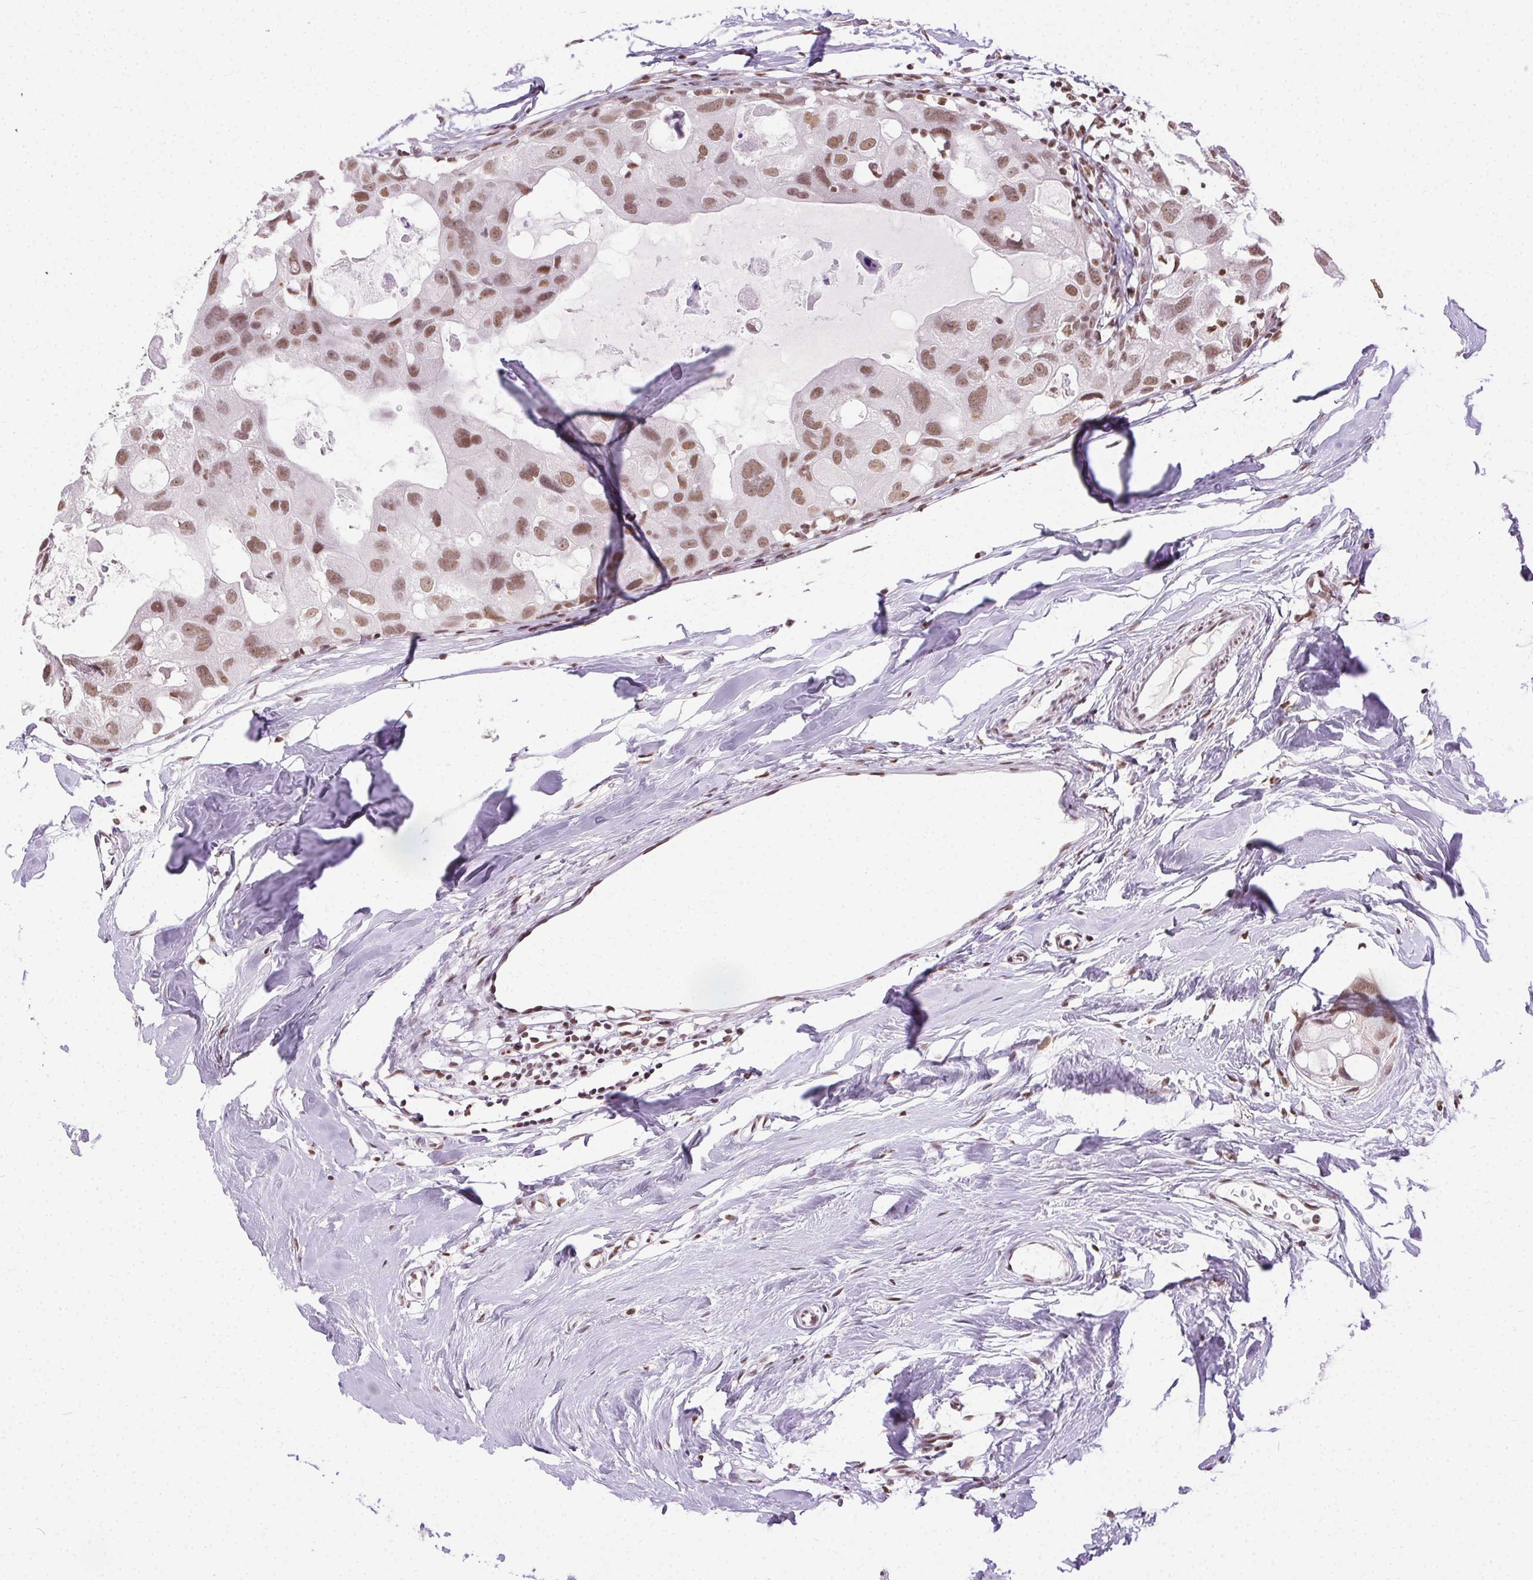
{"staining": {"intensity": "moderate", "quantity": ">75%", "location": "nuclear"}, "tissue": "breast cancer", "cell_type": "Tumor cells", "image_type": "cancer", "snomed": [{"axis": "morphology", "description": "Duct carcinoma"}, {"axis": "topography", "description": "Breast"}], "caption": "Immunohistochemistry (IHC) histopathology image of neoplastic tissue: breast cancer (infiltrating ductal carcinoma) stained using immunohistochemistry exhibits medium levels of moderate protein expression localized specifically in the nuclear of tumor cells, appearing as a nuclear brown color.", "gene": "TRA2B", "patient": {"sex": "female", "age": 43}}